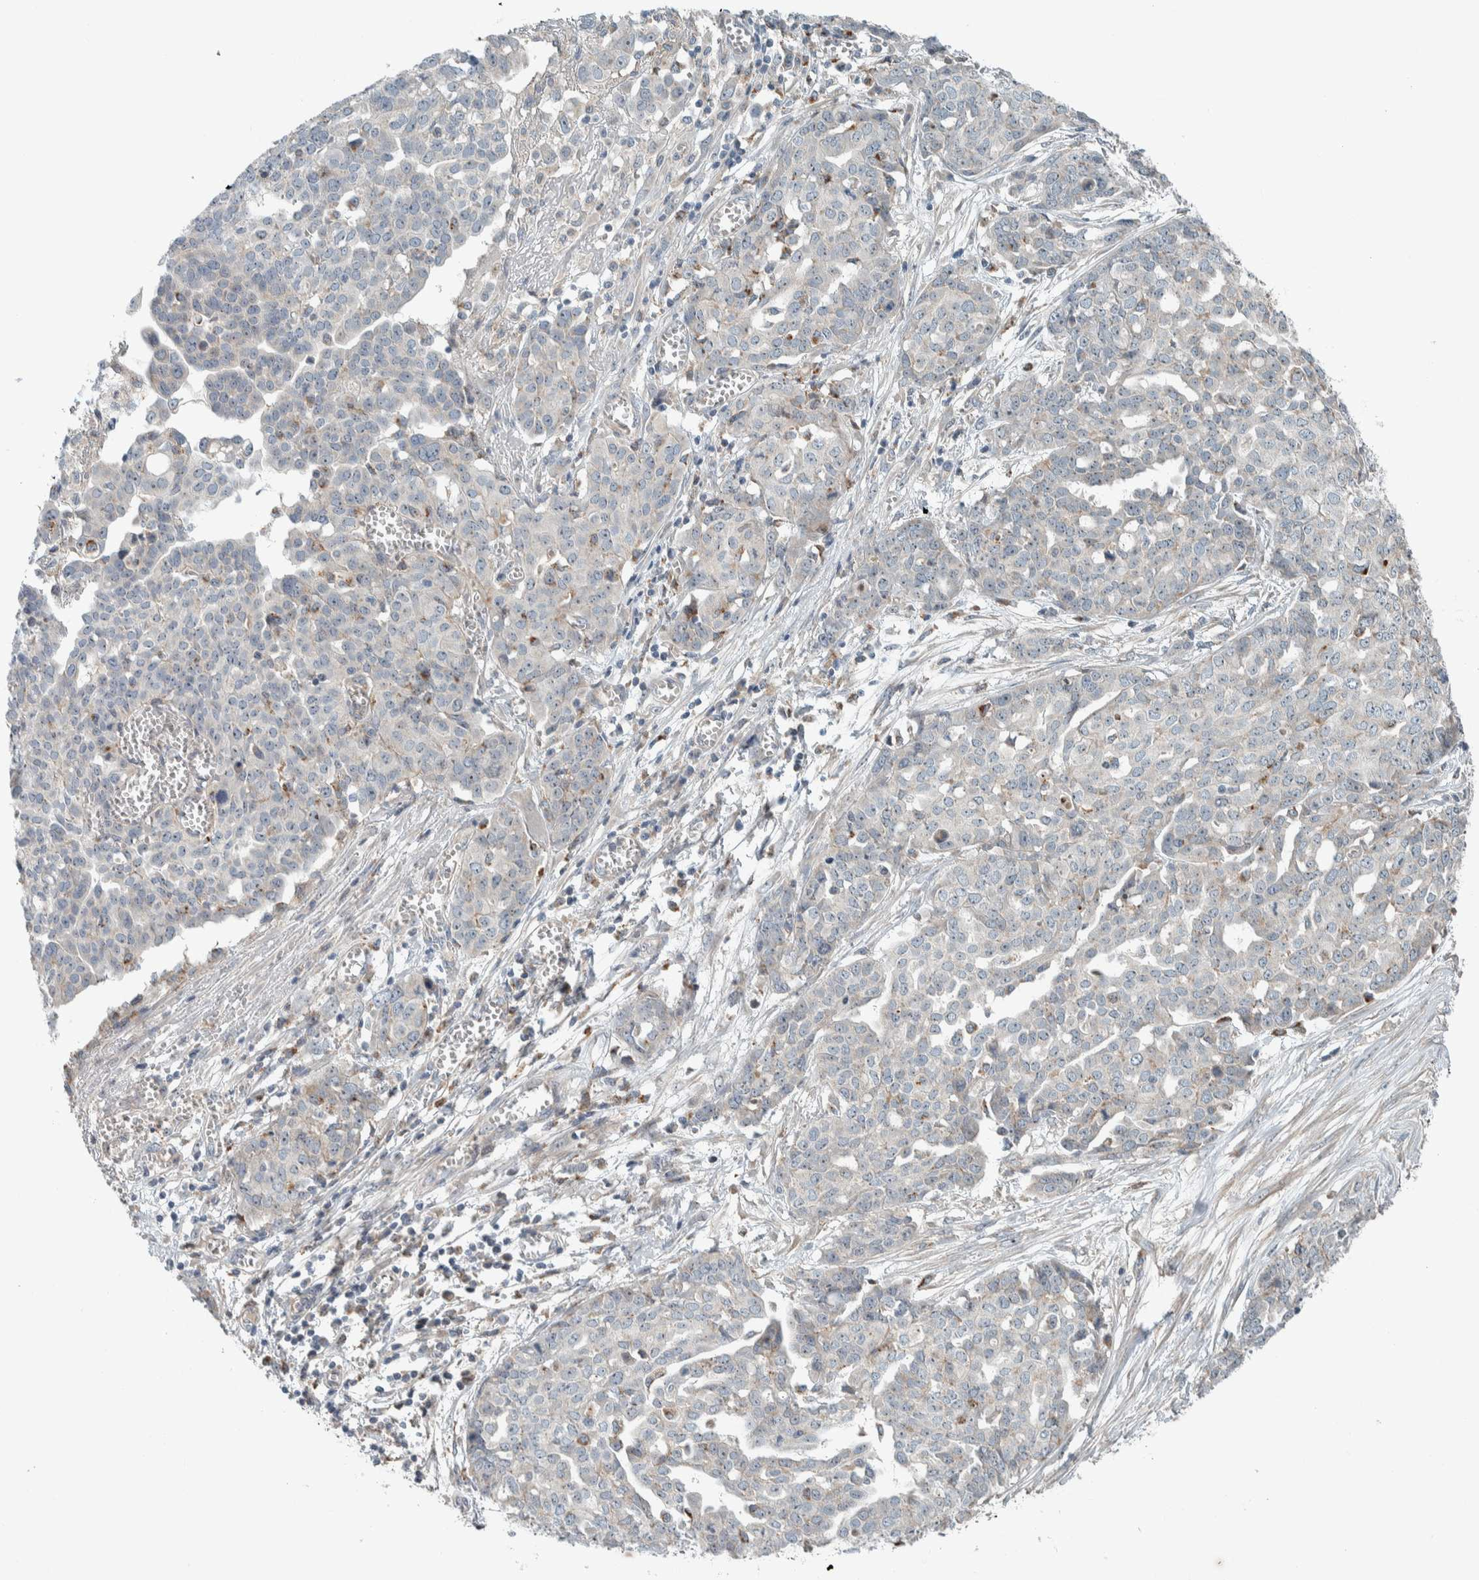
{"staining": {"intensity": "negative", "quantity": "none", "location": "none"}, "tissue": "ovarian cancer", "cell_type": "Tumor cells", "image_type": "cancer", "snomed": [{"axis": "morphology", "description": "Cystadenocarcinoma, serous, NOS"}, {"axis": "topography", "description": "Soft tissue"}, {"axis": "topography", "description": "Ovary"}], "caption": "Ovarian cancer (serous cystadenocarcinoma) was stained to show a protein in brown. There is no significant staining in tumor cells. Nuclei are stained in blue.", "gene": "SLFN12L", "patient": {"sex": "female", "age": 57}}